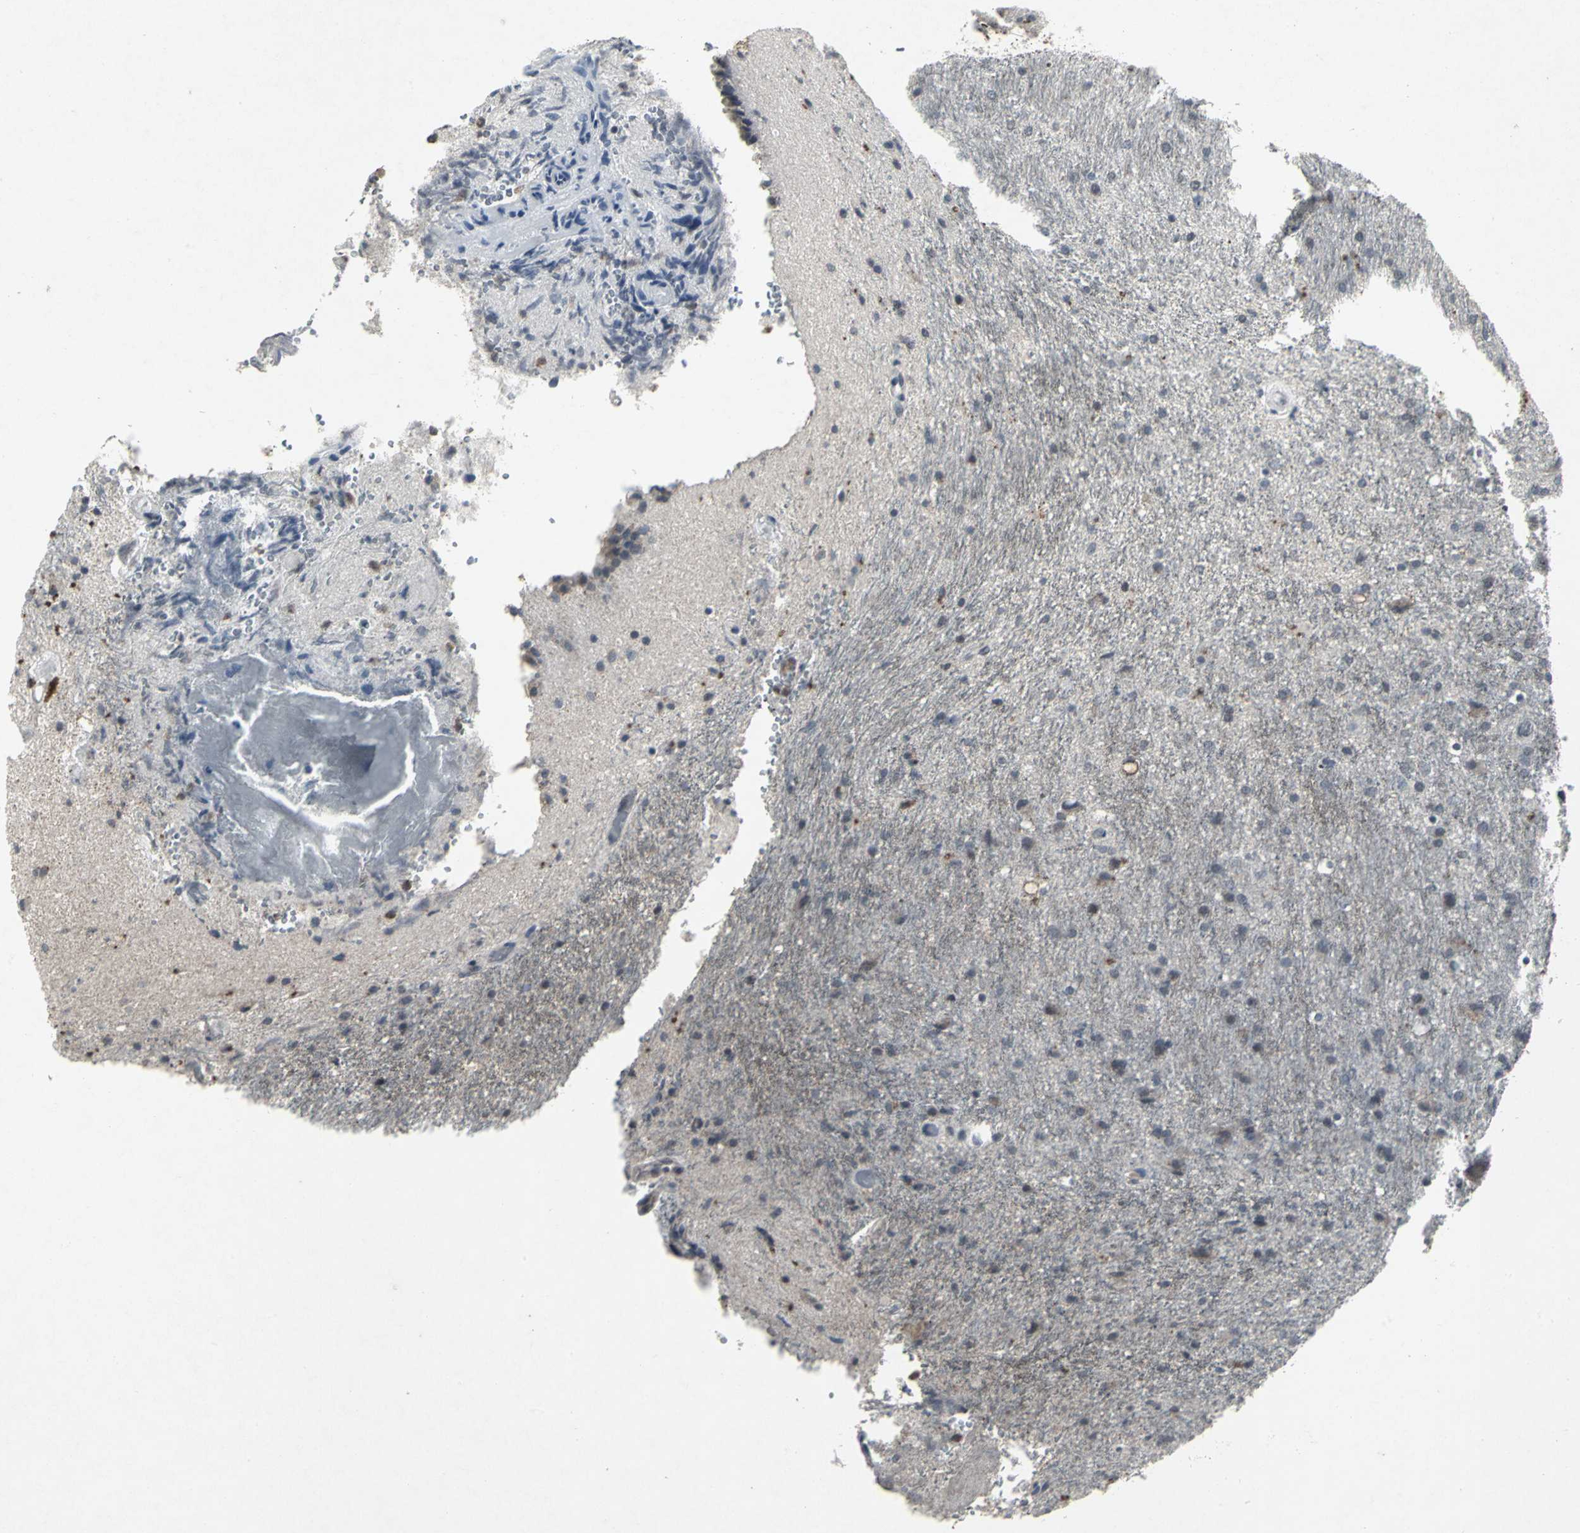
{"staining": {"intensity": "weak", "quantity": "<25%", "location": "cytoplasmic/membranous"}, "tissue": "glioma", "cell_type": "Tumor cells", "image_type": "cancer", "snomed": [{"axis": "morphology", "description": "Normal tissue, NOS"}, {"axis": "morphology", "description": "Glioma, malignant, High grade"}, {"axis": "topography", "description": "Cerebral cortex"}], "caption": "Immunohistochemistry of malignant glioma (high-grade) reveals no positivity in tumor cells.", "gene": "BMP4", "patient": {"sex": "male", "age": 56}}